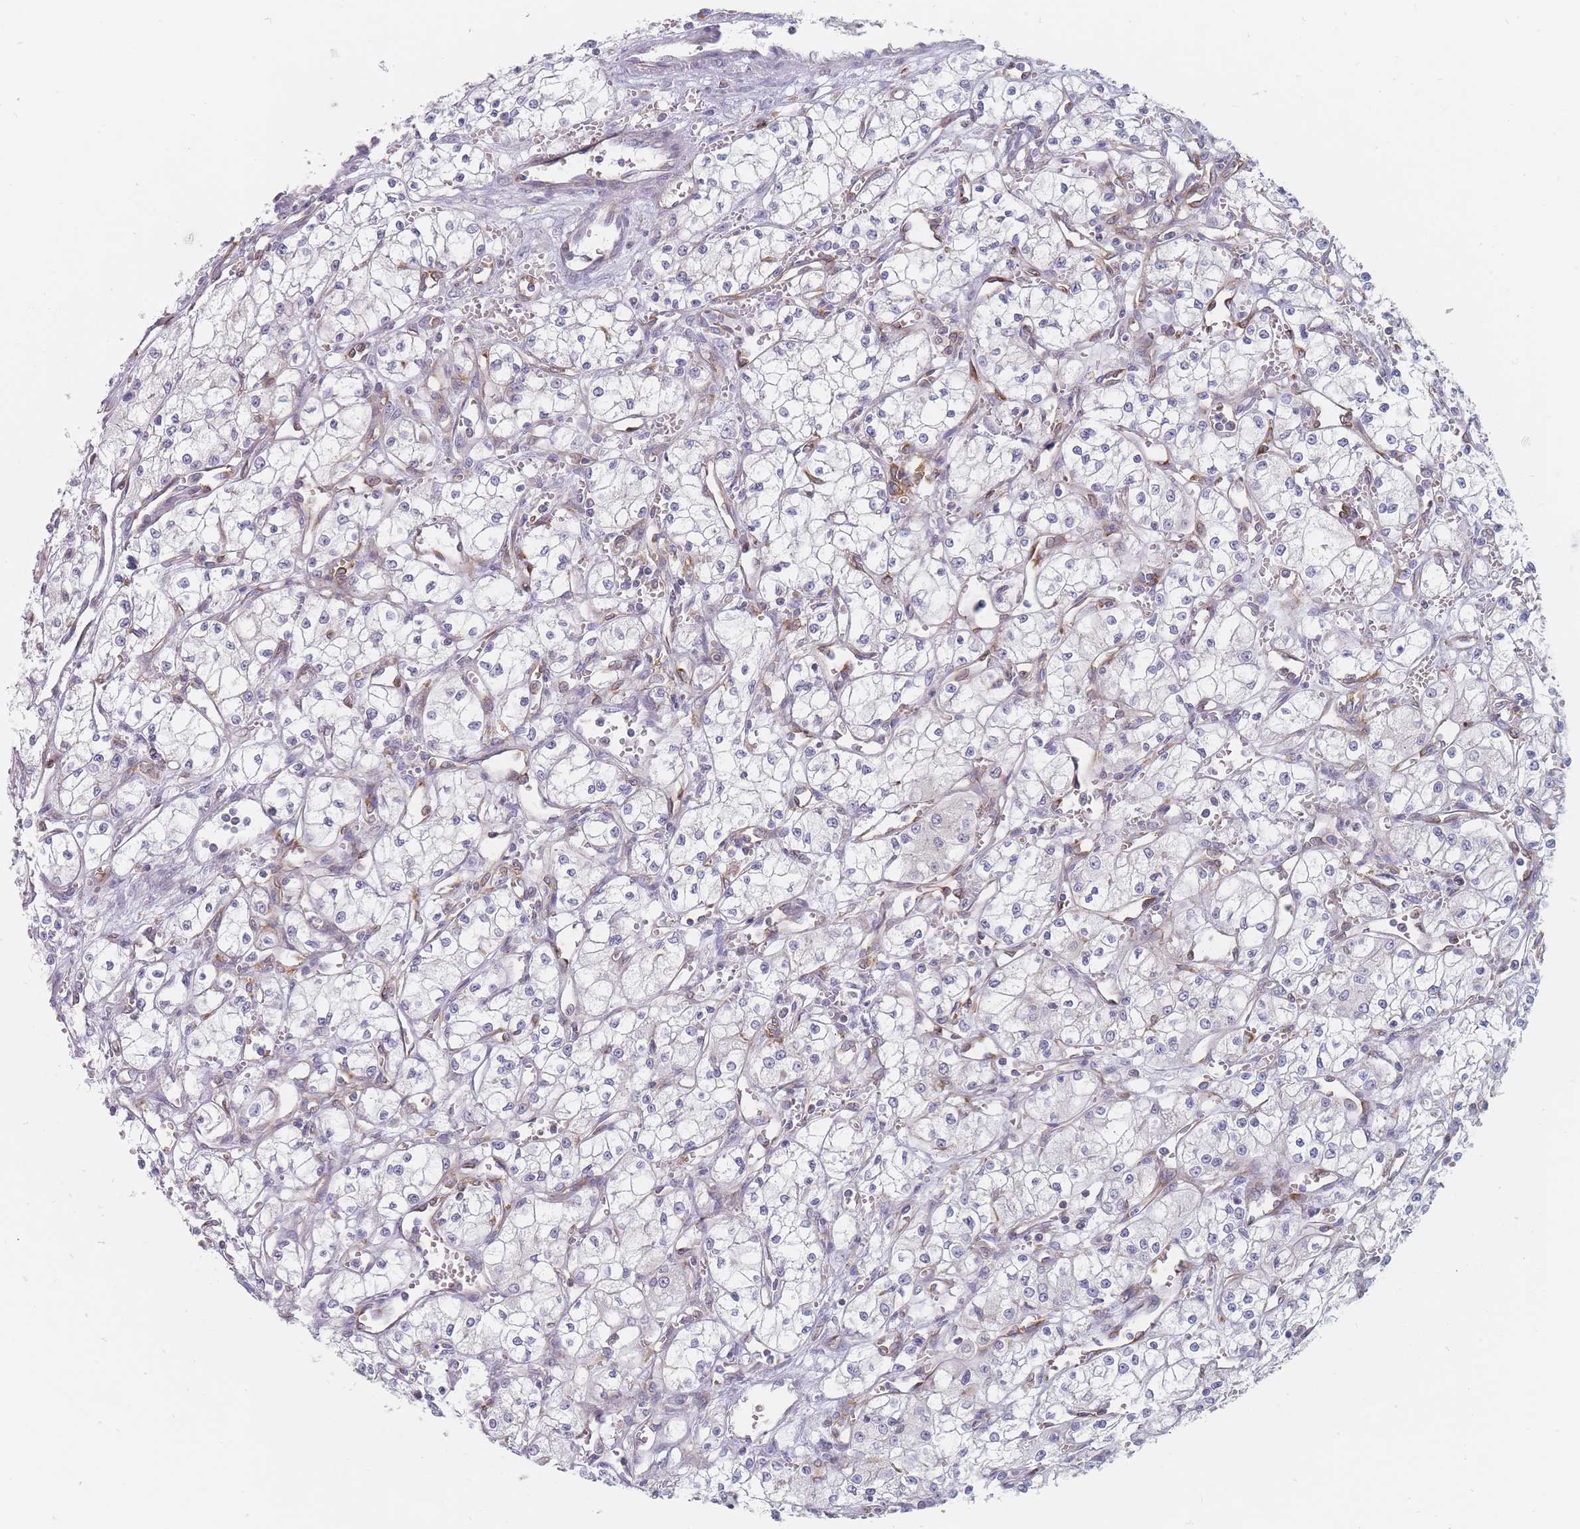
{"staining": {"intensity": "negative", "quantity": "none", "location": "none"}, "tissue": "renal cancer", "cell_type": "Tumor cells", "image_type": "cancer", "snomed": [{"axis": "morphology", "description": "Adenocarcinoma, NOS"}, {"axis": "topography", "description": "Kidney"}], "caption": "Human renal adenocarcinoma stained for a protein using IHC shows no positivity in tumor cells.", "gene": "MAP1S", "patient": {"sex": "male", "age": 59}}